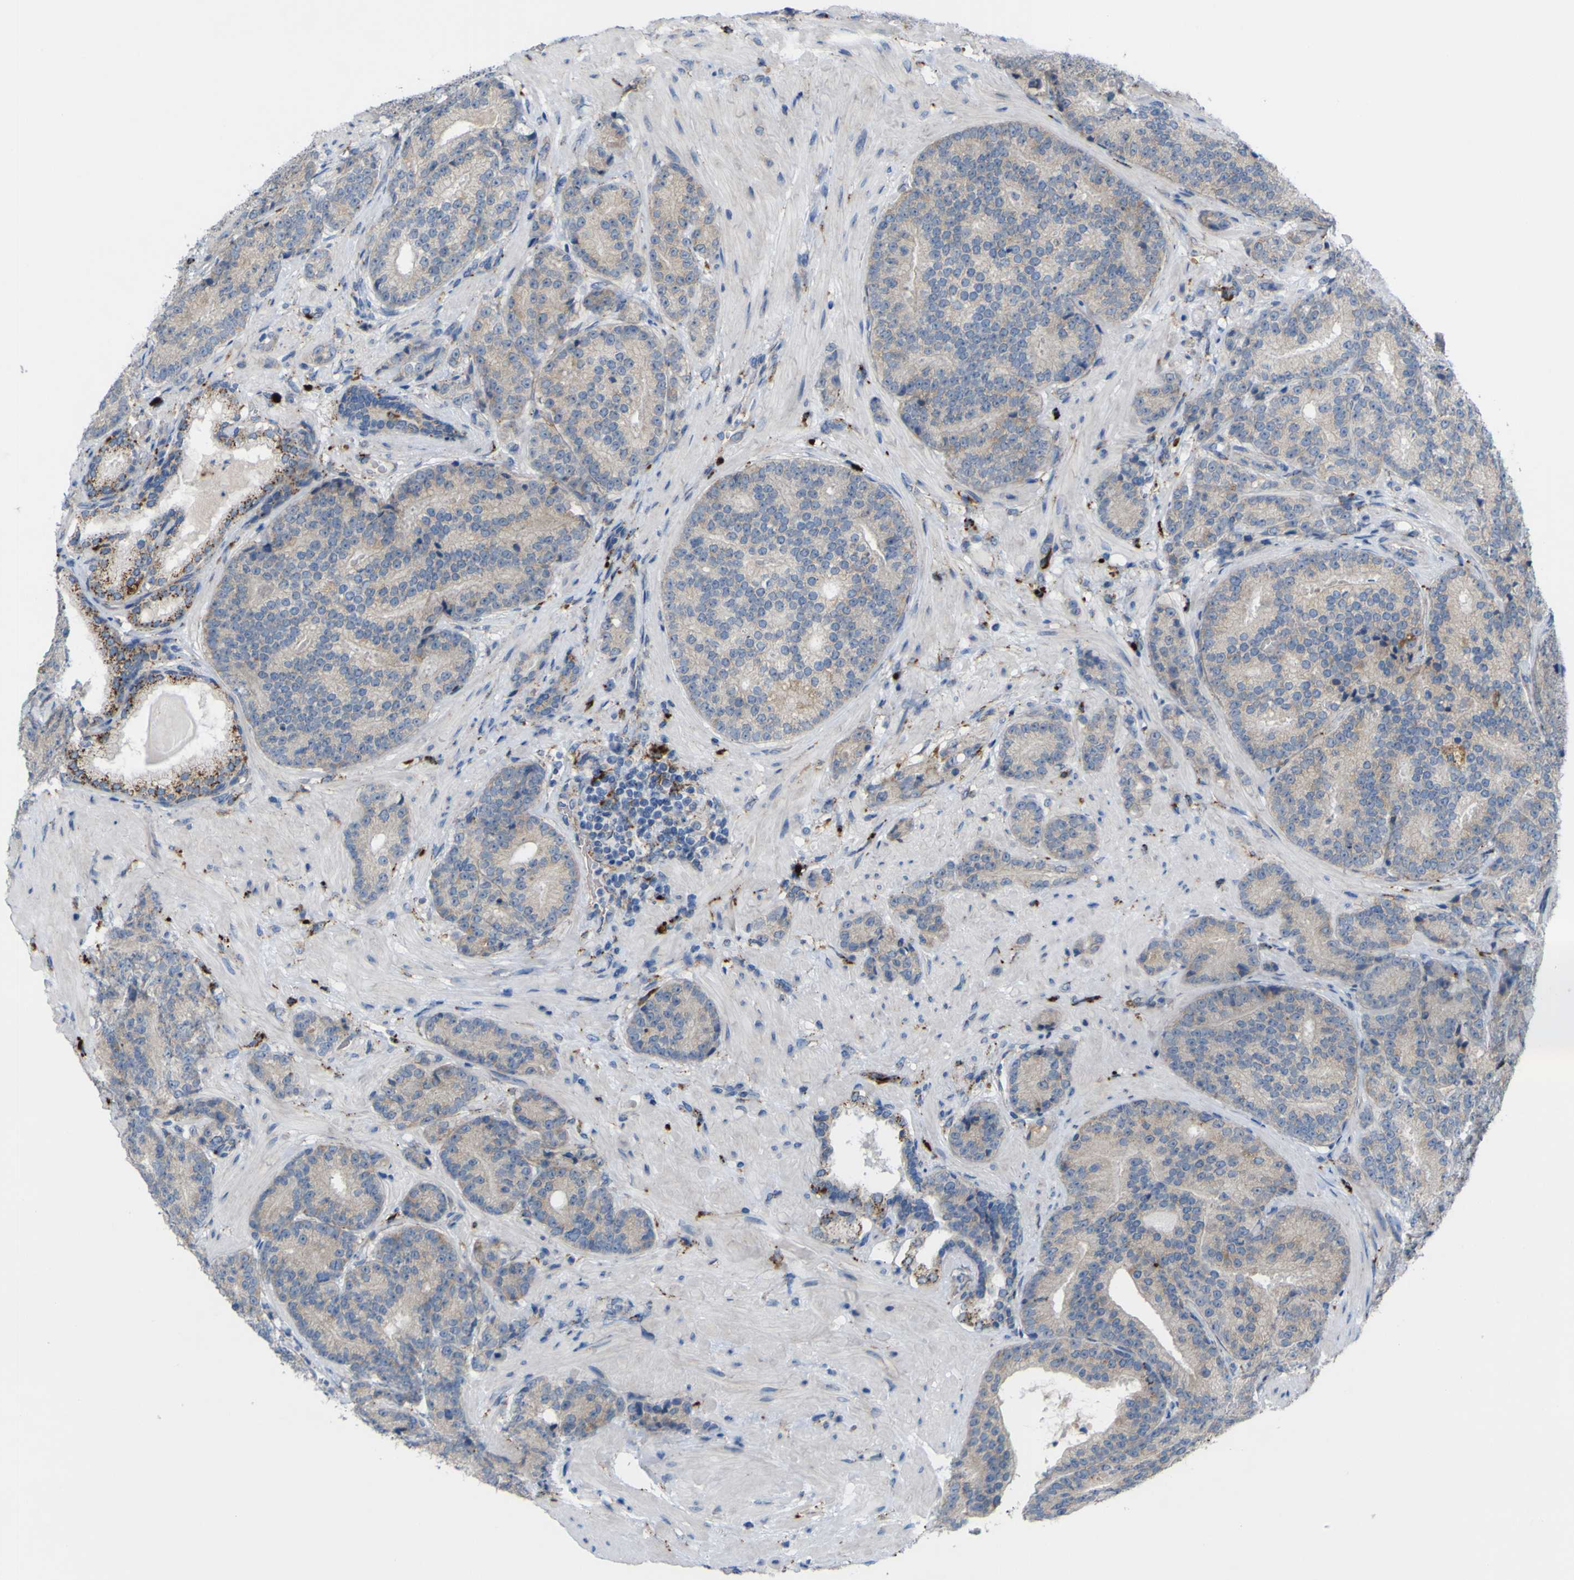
{"staining": {"intensity": "weak", "quantity": "25%-75%", "location": "cytoplasmic/membranous"}, "tissue": "prostate cancer", "cell_type": "Tumor cells", "image_type": "cancer", "snomed": [{"axis": "morphology", "description": "Adenocarcinoma, High grade"}, {"axis": "topography", "description": "Prostate"}], "caption": "This photomicrograph exhibits prostate adenocarcinoma (high-grade) stained with IHC to label a protein in brown. The cytoplasmic/membranous of tumor cells show weak positivity for the protein. Nuclei are counter-stained blue.", "gene": "PLD3", "patient": {"sex": "male", "age": 61}}